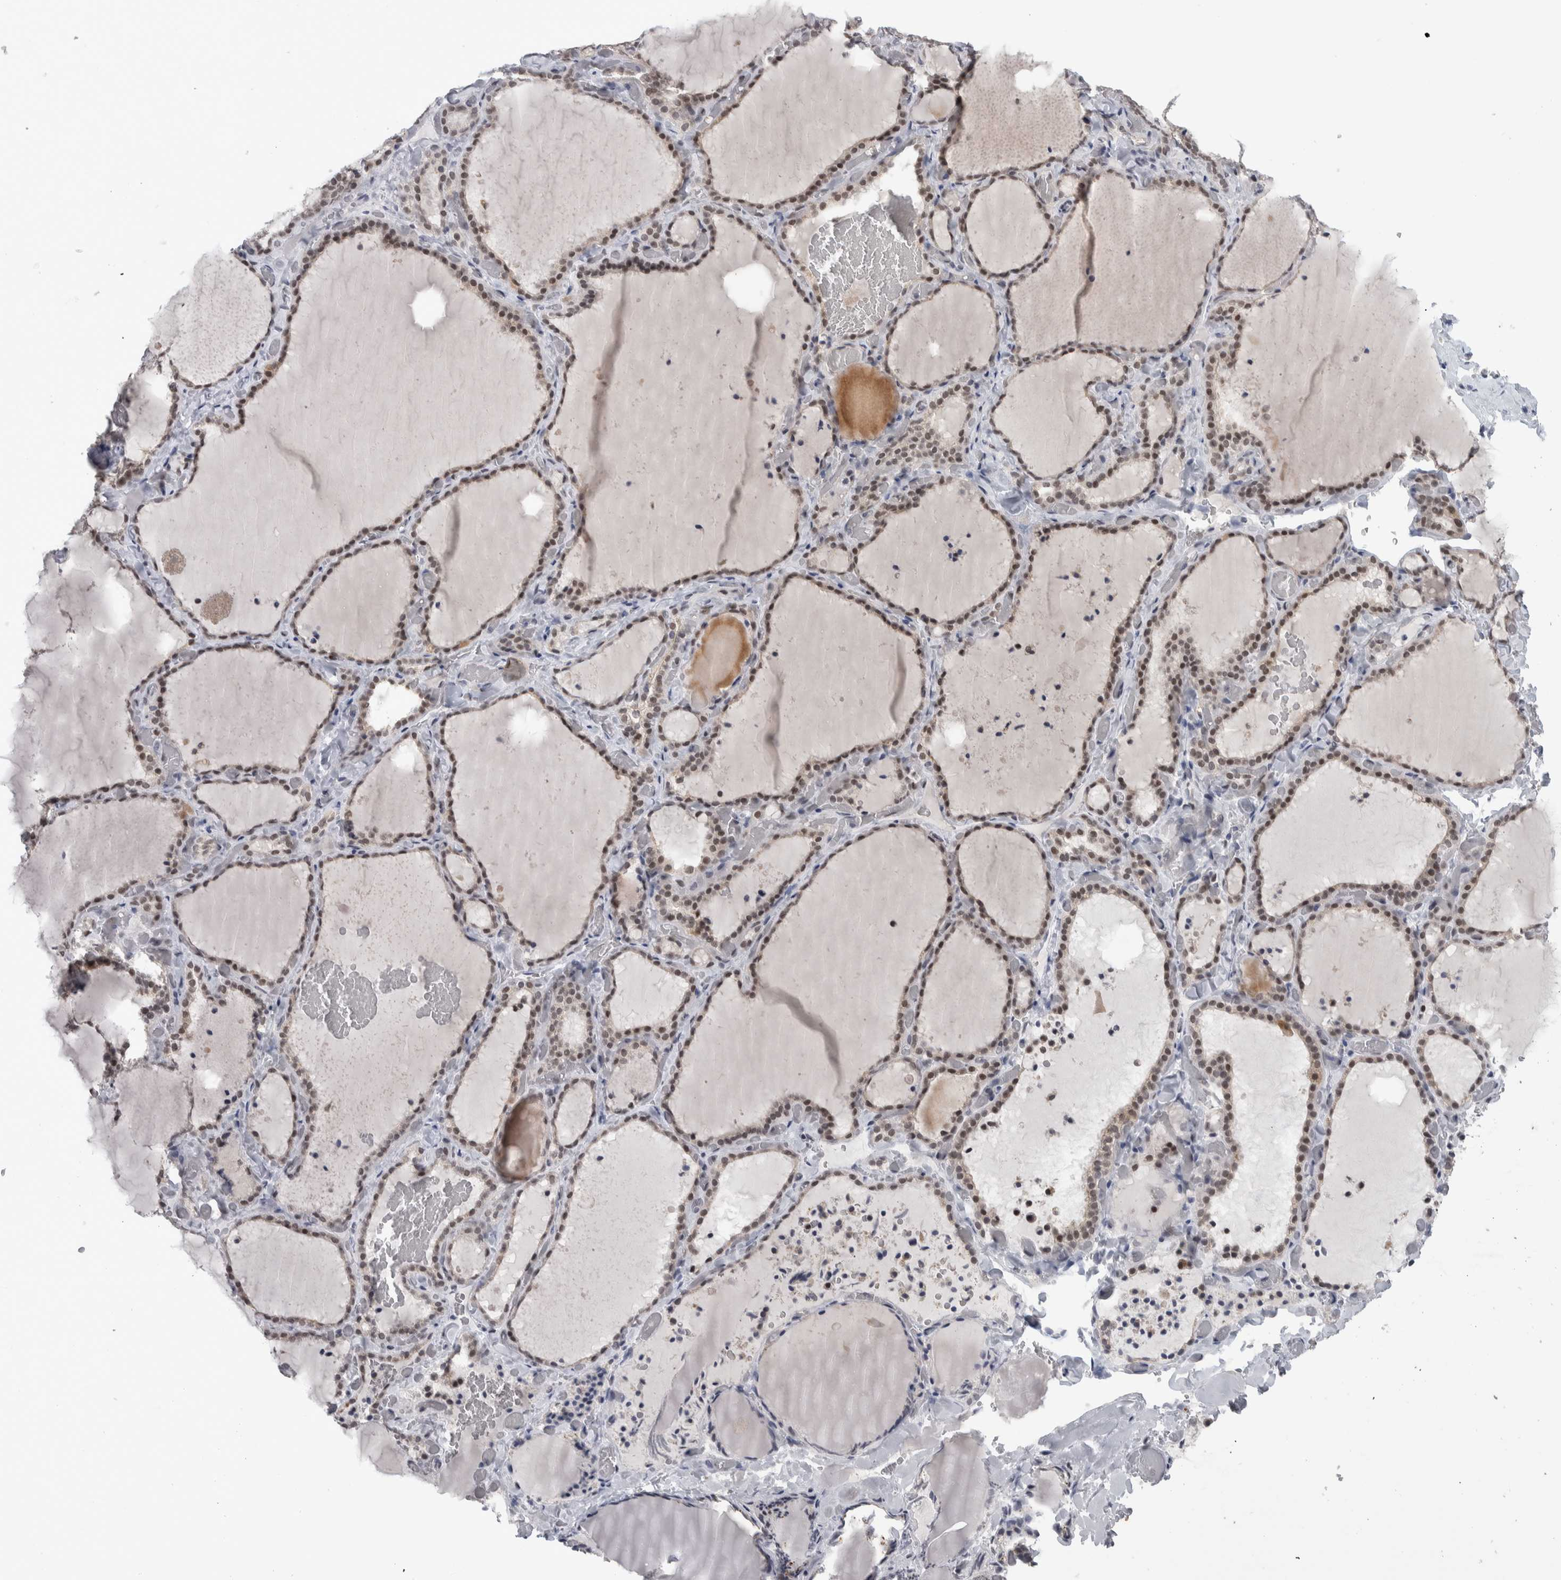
{"staining": {"intensity": "strong", "quantity": ">75%", "location": "cytoplasmic/membranous,nuclear"}, "tissue": "thyroid gland", "cell_type": "Glandular cells", "image_type": "normal", "snomed": [{"axis": "morphology", "description": "Normal tissue, NOS"}, {"axis": "topography", "description": "Thyroid gland"}], "caption": "Protein staining of benign thyroid gland displays strong cytoplasmic/membranous,nuclear expression in approximately >75% of glandular cells.", "gene": "HEXIM2", "patient": {"sex": "female", "age": 22}}